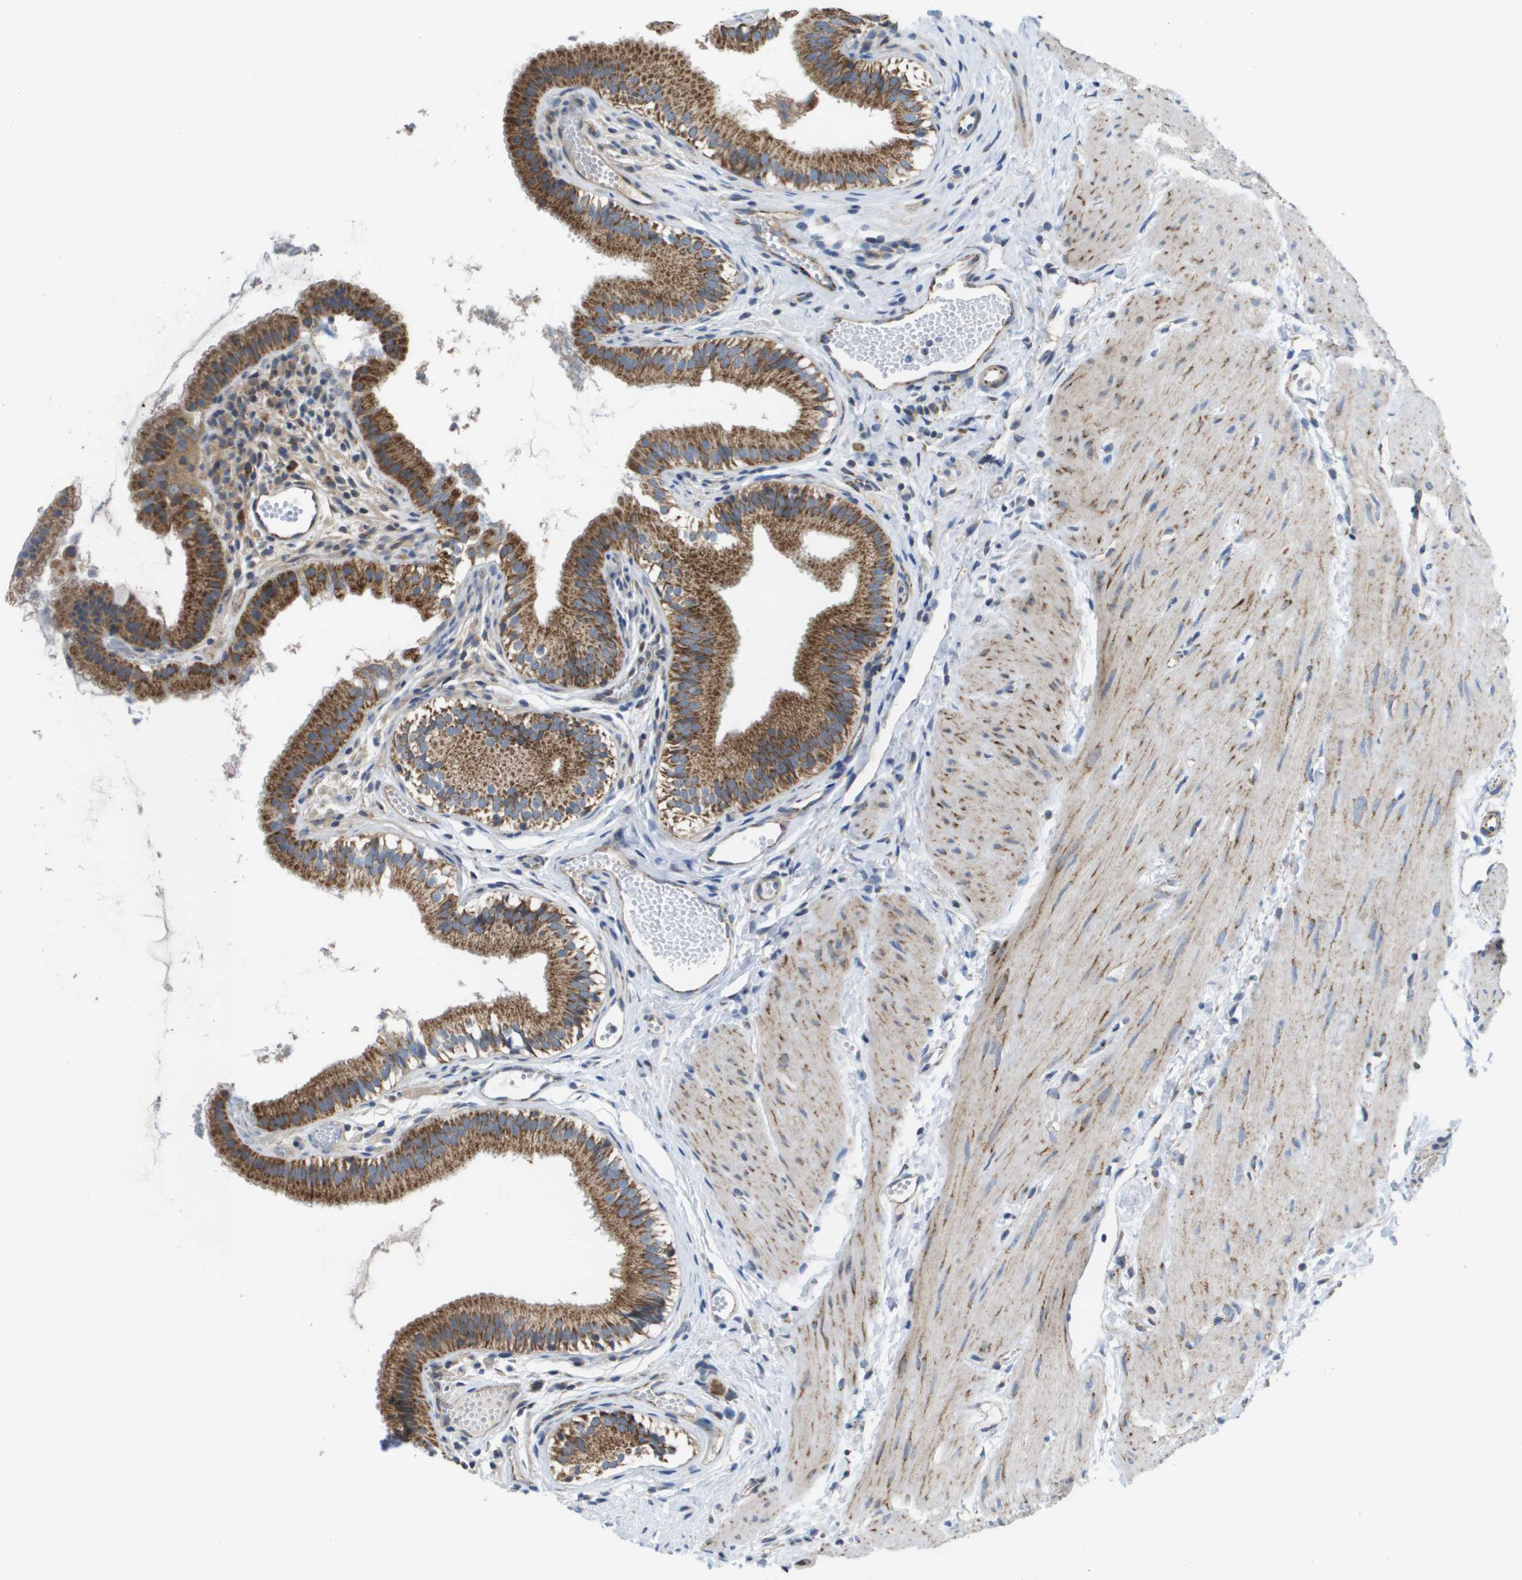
{"staining": {"intensity": "strong", "quantity": ">75%", "location": "cytoplasmic/membranous"}, "tissue": "gallbladder", "cell_type": "Glandular cells", "image_type": "normal", "snomed": [{"axis": "morphology", "description": "Normal tissue, NOS"}, {"axis": "topography", "description": "Gallbladder"}], "caption": "IHC image of benign gallbladder stained for a protein (brown), which reveals high levels of strong cytoplasmic/membranous positivity in approximately >75% of glandular cells.", "gene": "FIS1", "patient": {"sex": "female", "age": 26}}